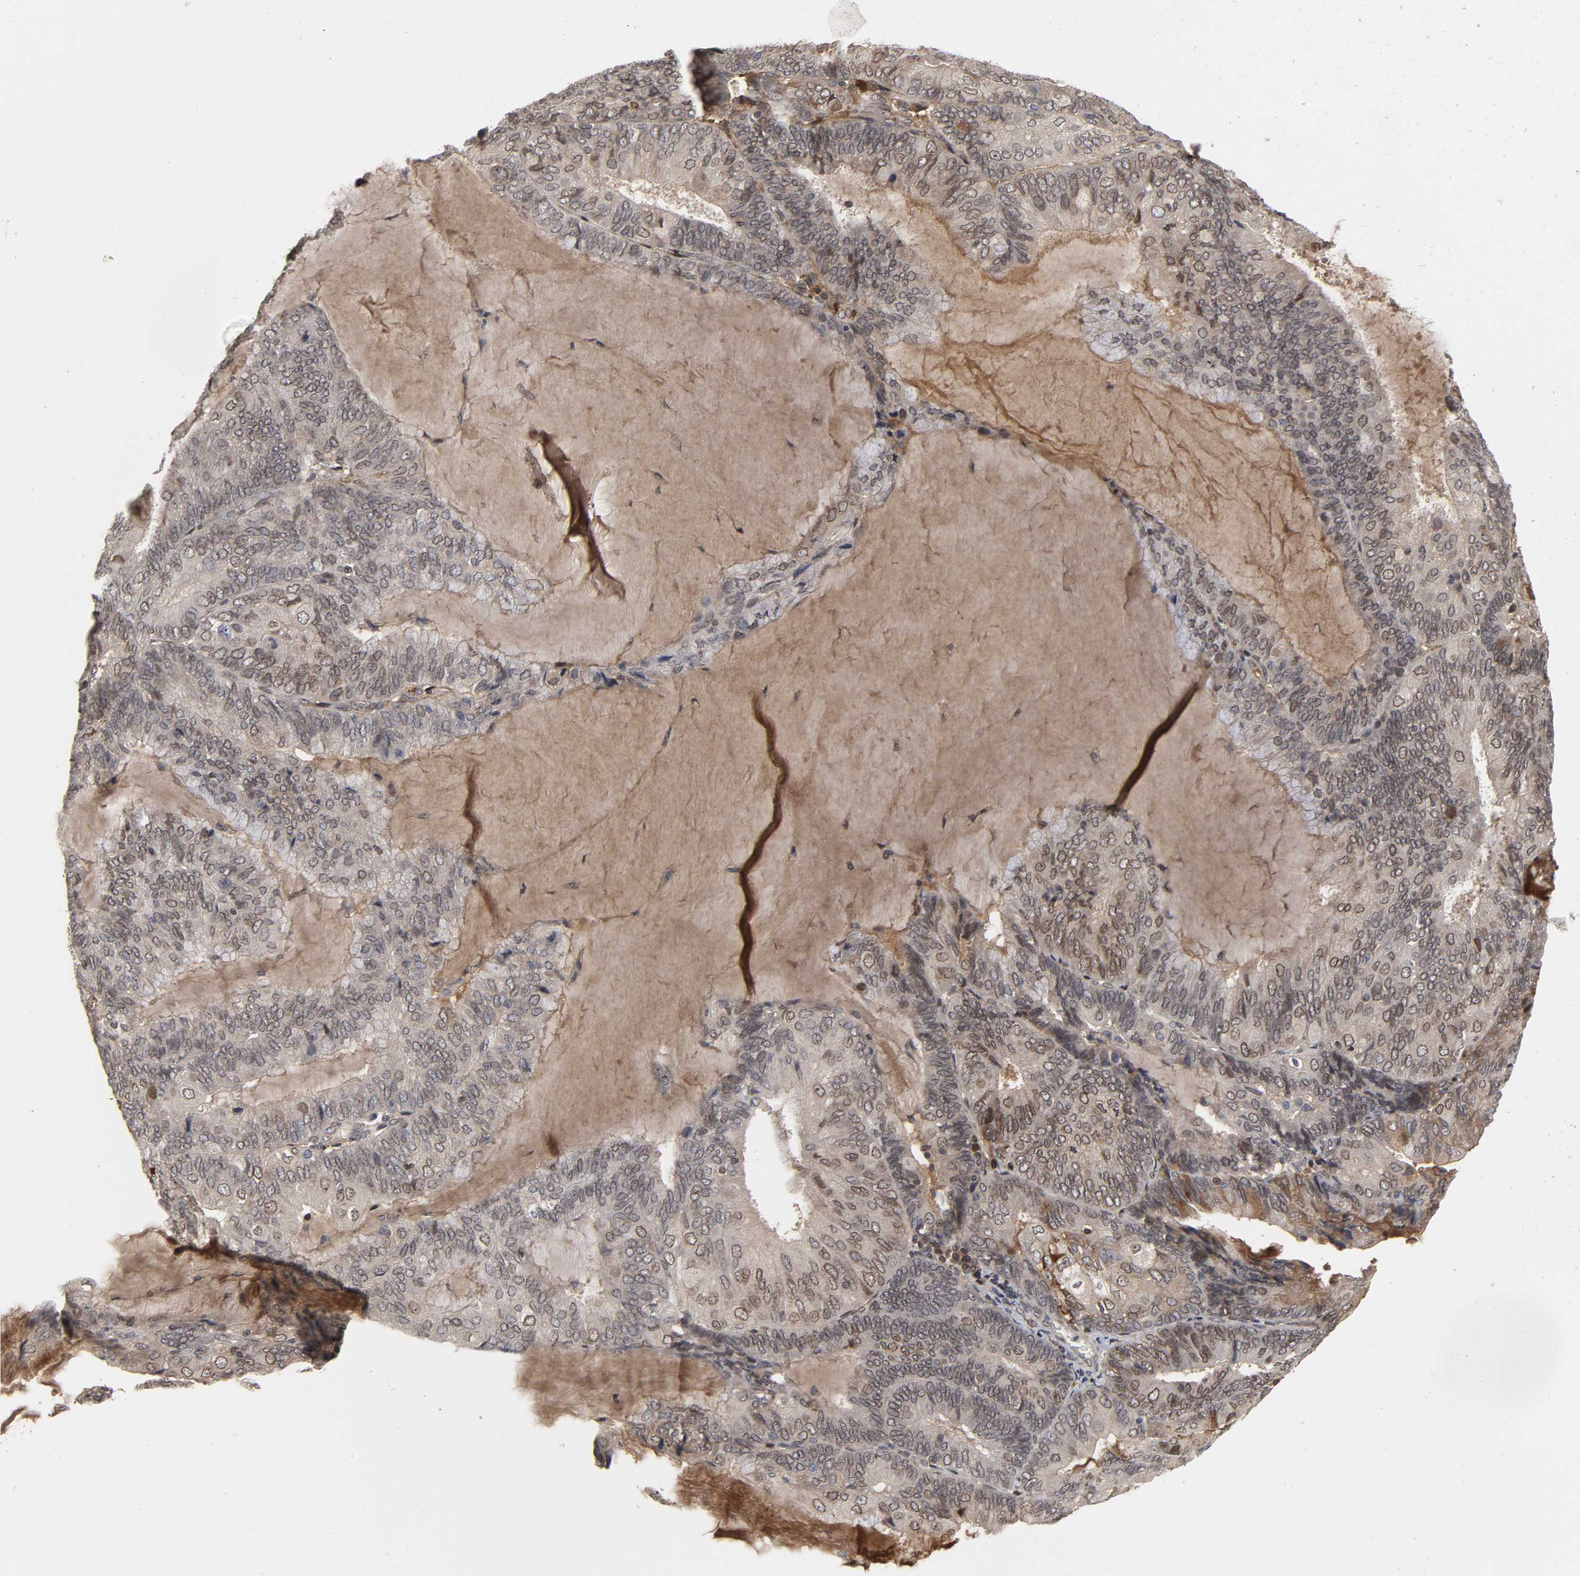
{"staining": {"intensity": "moderate", "quantity": ">75%", "location": "cytoplasmic/membranous,nuclear"}, "tissue": "endometrial cancer", "cell_type": "Tumor cells", "image_type": "cancer", "snomed": [{"axis": "morphology", "description": "Adenocarcinoma, NOS"}, {"axis": "topography", "description": "Endometrium"}], "caption": "Human endometrial adenocarcinoma stained with a brown dye displays moderate cytoplasmic/membranous and nuclear positive staining in approximately >75% of tumor cells.", "gene": "CPN2", "patient": {"sex": "female", "age": 81}}